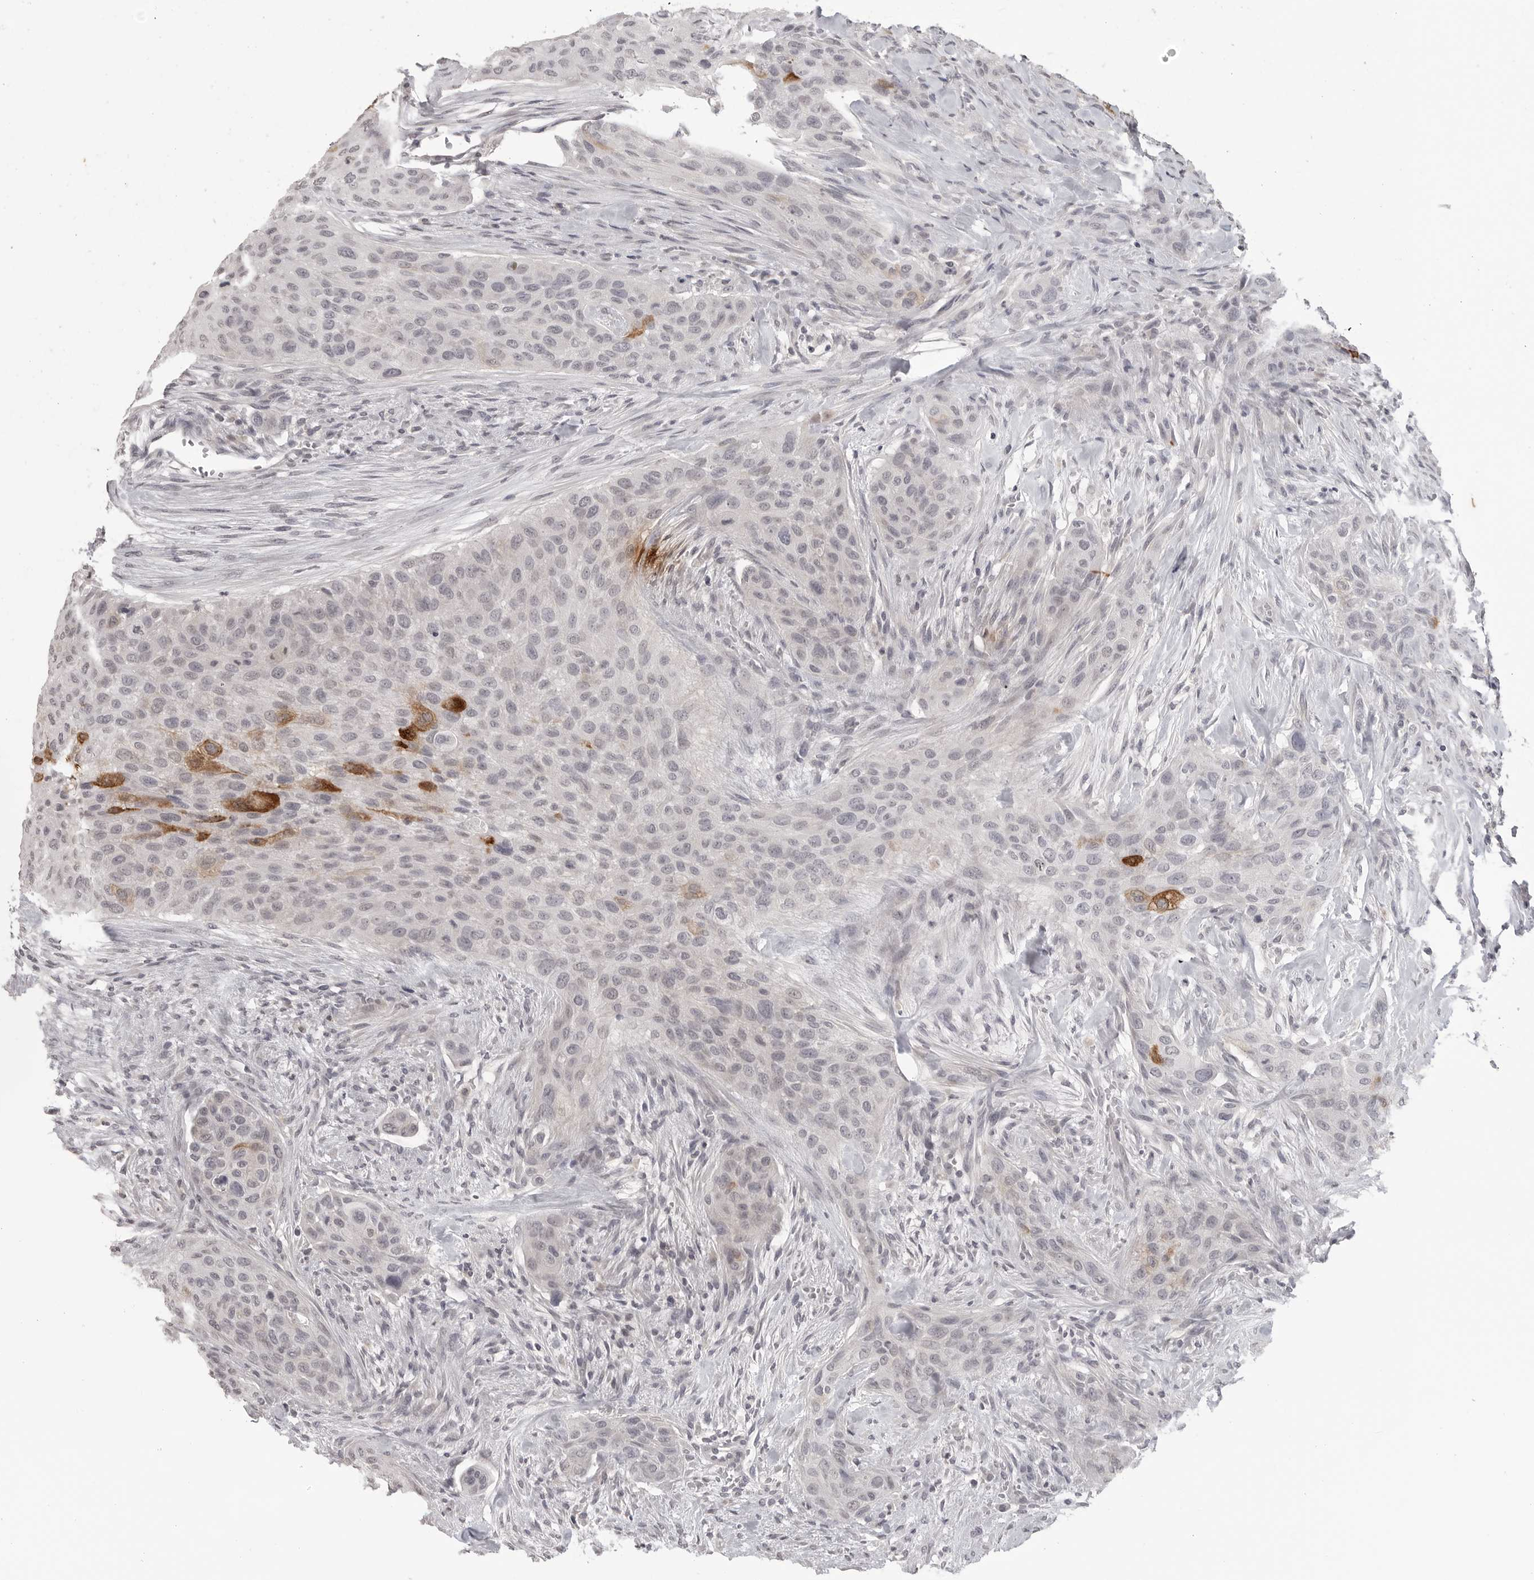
{"staining": {"intensity": "moderate", "quantity": "<25%", "location": "cytoplasmic/membranous"}, "tissue": "urothelial cancer", "cell_type": "Tumor cells", "image_type": "cancer", "snomed": [{"axis": "morphology", "description": "Urothelial carcinoma, High grade"}, {"axis": "topography", "description": "Urinary bladder"}], "caption": "This image reveals immunohistochemistry (IHC) staining of urothelial cancer, with low moderate cytoplasmic/membranous staining in about <25% of tumor cells.", "gene": "PRSS1", "patient": {"sex": "male", "age": 35}}